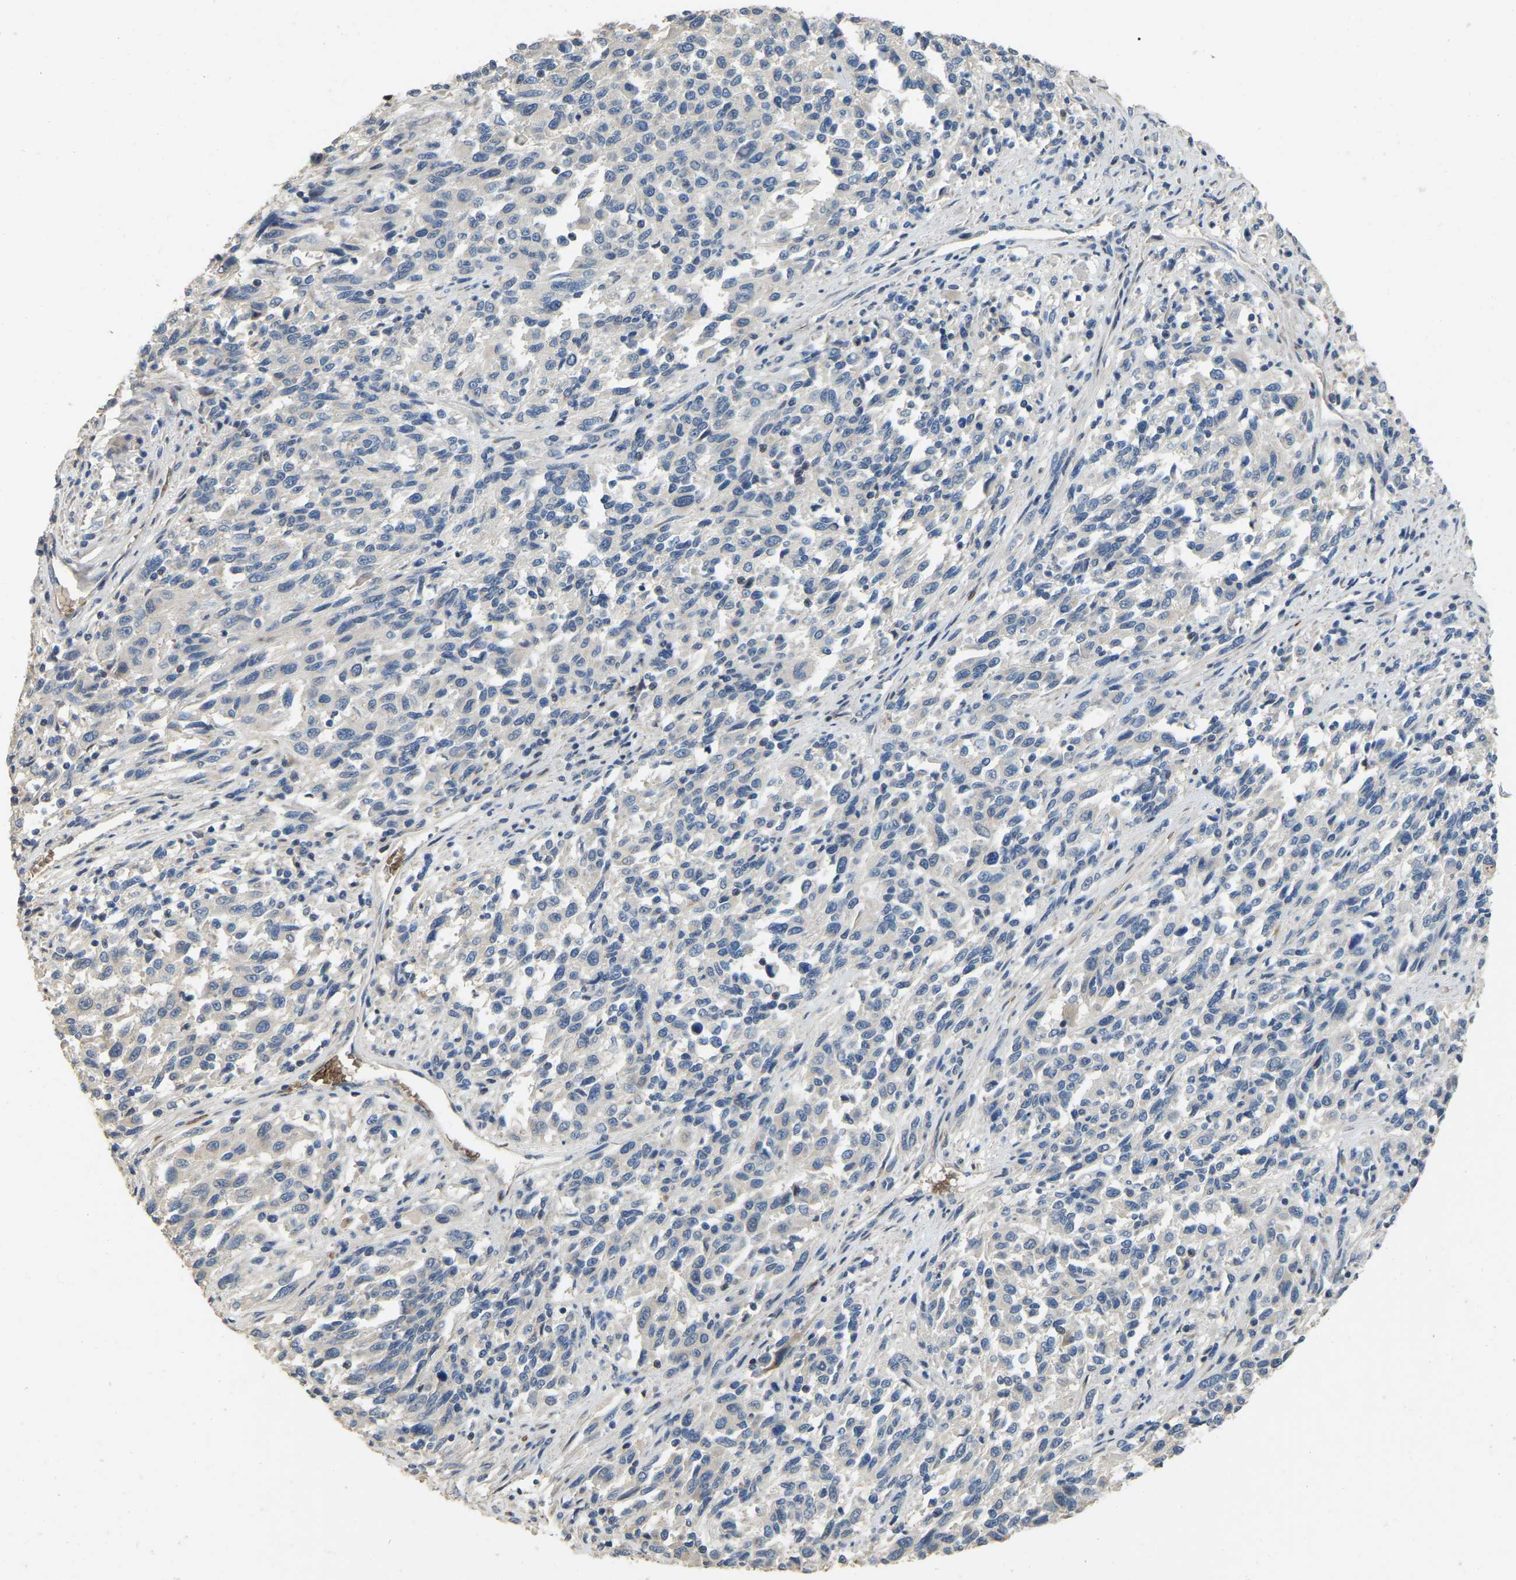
{"staining": {"intensity": "negative", "quantity": "none", "location": "none"}, "tissue": "melanoma", "cell_type": "Tumor cells", "image_type": "cancer", "snomed": [{"axis": "morphology", "description": "Malignant melanoma, Metastatic site"}, {"axis": "topography", "description": "Lymph node"}], "caption": "A histopathology image of human malignant melanoma (metastatic site) is negative for staining in tumor cells.", "gene": "CFAP298", "patient": {"sex": "male", "age": 61}}